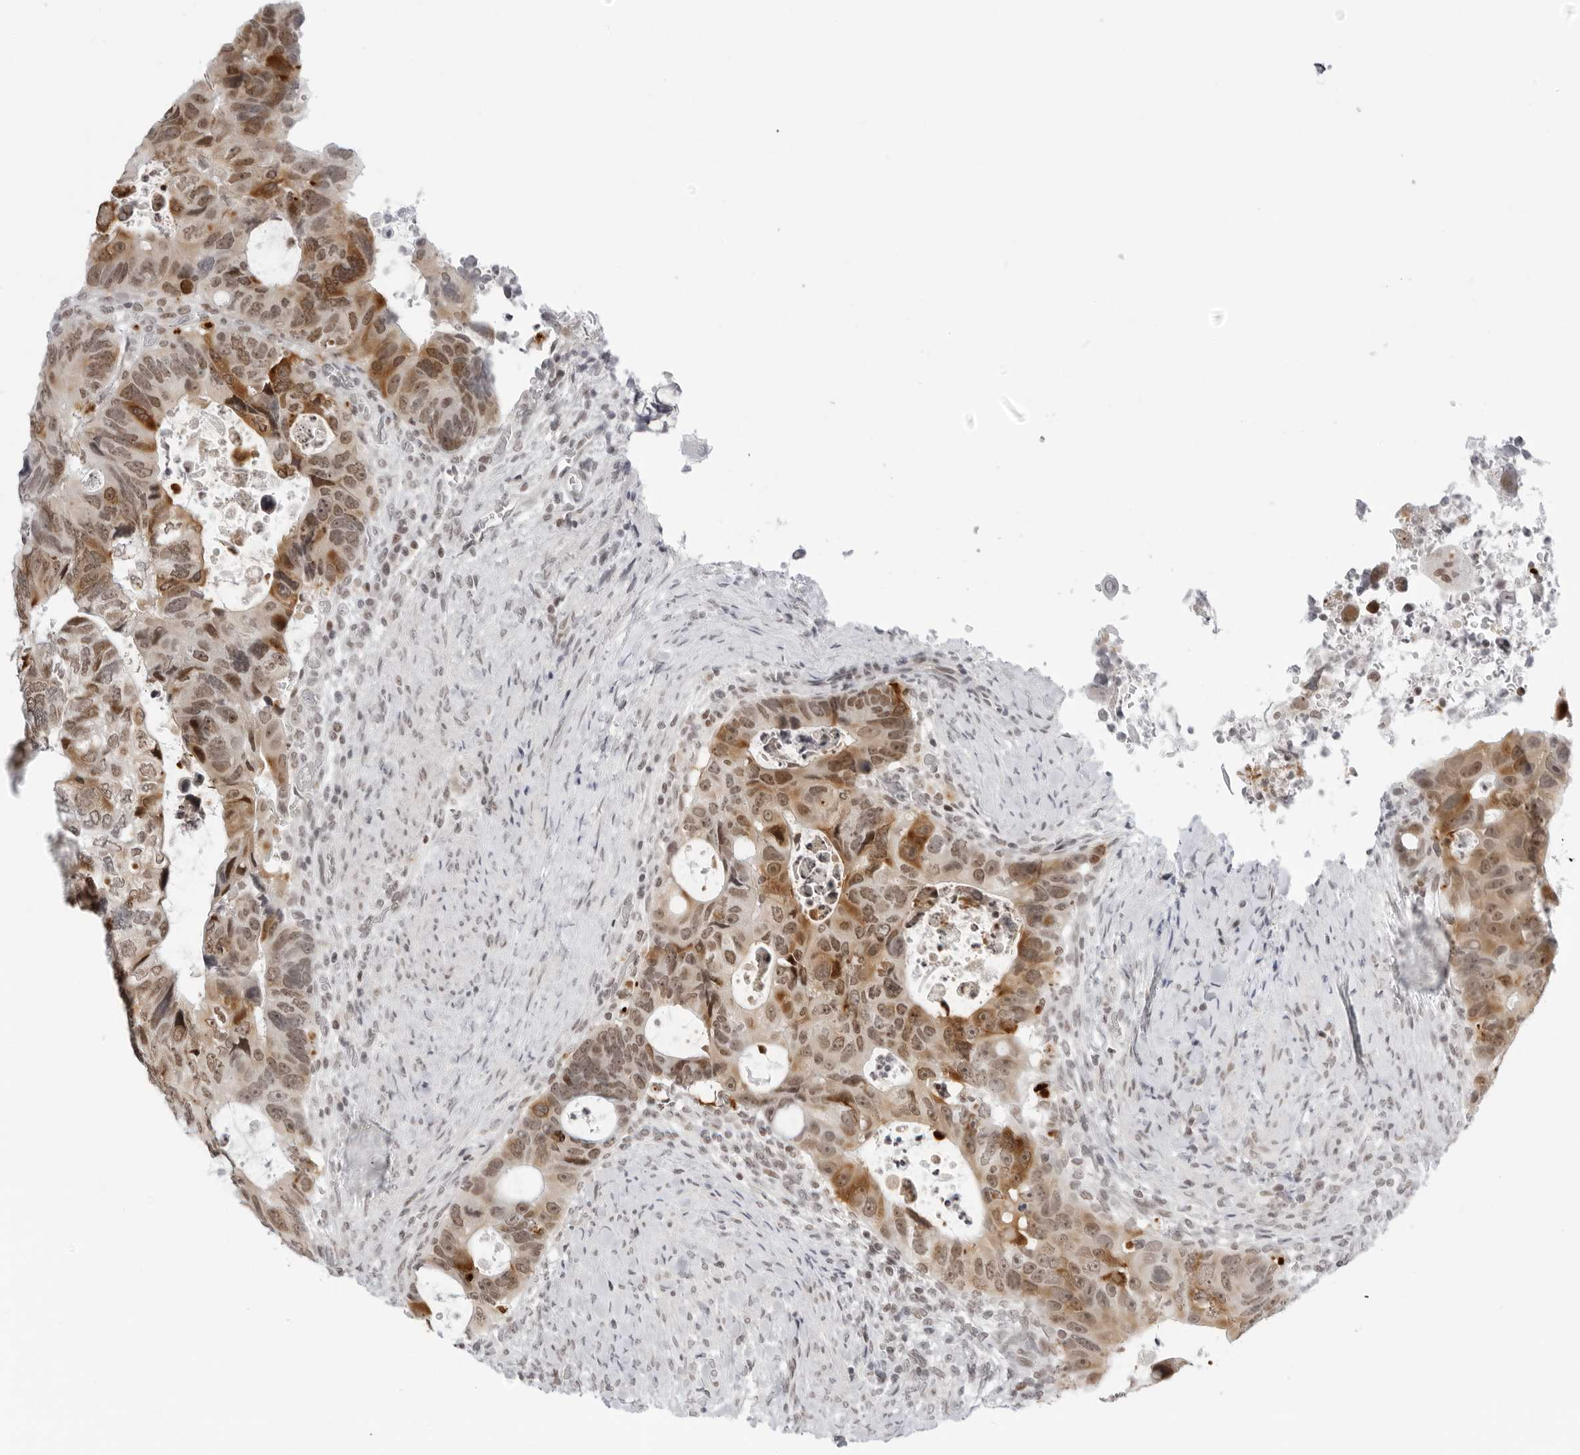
{"staining": {"intensity": "moderate", "quantity": ">75%", "location": "cytoplasmic/membranous,nuclear"}, "tissue": "colorectal cancer", "cell_type": "Tumor cells", "image_type": "cancer", "snomed": [{"axis": "morphology", "description": "Adenocarcinoma, NOS"}, {"axis": "topography", "description": "Rectum"}], "caption": "High-magnification brightfield microscopy of adenocarcinoma (colorectal) stained with DAB (3,3'-diaminobenzidine) (brown) and counterstained with hematoxylin (blue). tumor cells exhibit moderate cytoplasmic/membranous and nuclear expression is appreciated in about>75% of cells. The protein of interest is shown in brown color, while the nuclei are stained blue.", "gene": "MSH6", "patient": {"sex": "male", "age": 59}}